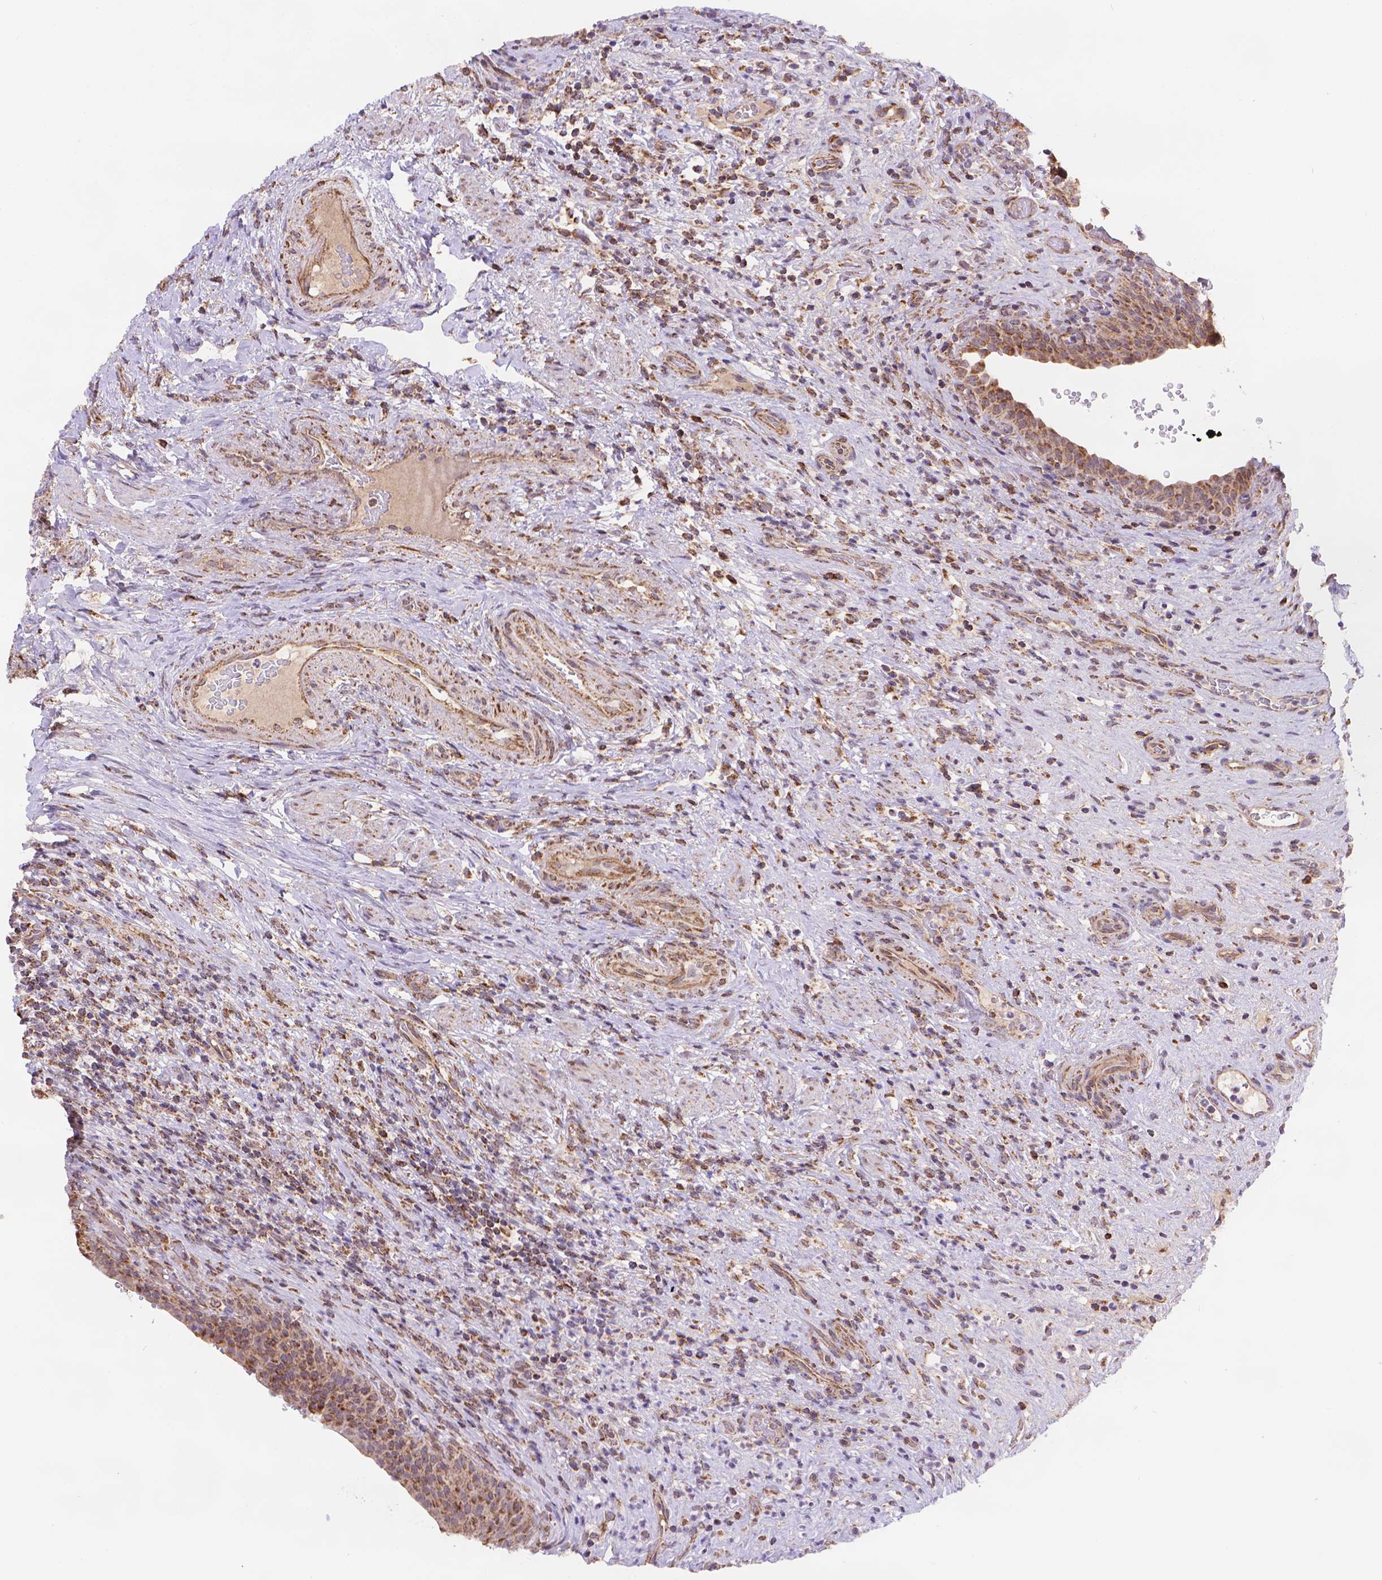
{"staining": {"intensity": "moderate", "quantity": ">75%", "location": "cytoplasmic/membranous"}, "tissue": "urinary bladder", "cell_type": "Urothelial cells", "image_type": "normal", "snomed": [{"axis": "morphology", "description": "Normal tissue, NOS"}, {"axis": "topography", "description": "Urinary bladder"}, {"axis": "topography", "description": "Peripheral nerve tissue"}], "caption": "Immunohistochemistry of normal human urinary bladder displays medium levels of moderate cytoplasmic/membranous expression in about >75% of urothelial cells.", "gene": "CYYR1", "patient": {"sex": "male", "age": 66}}